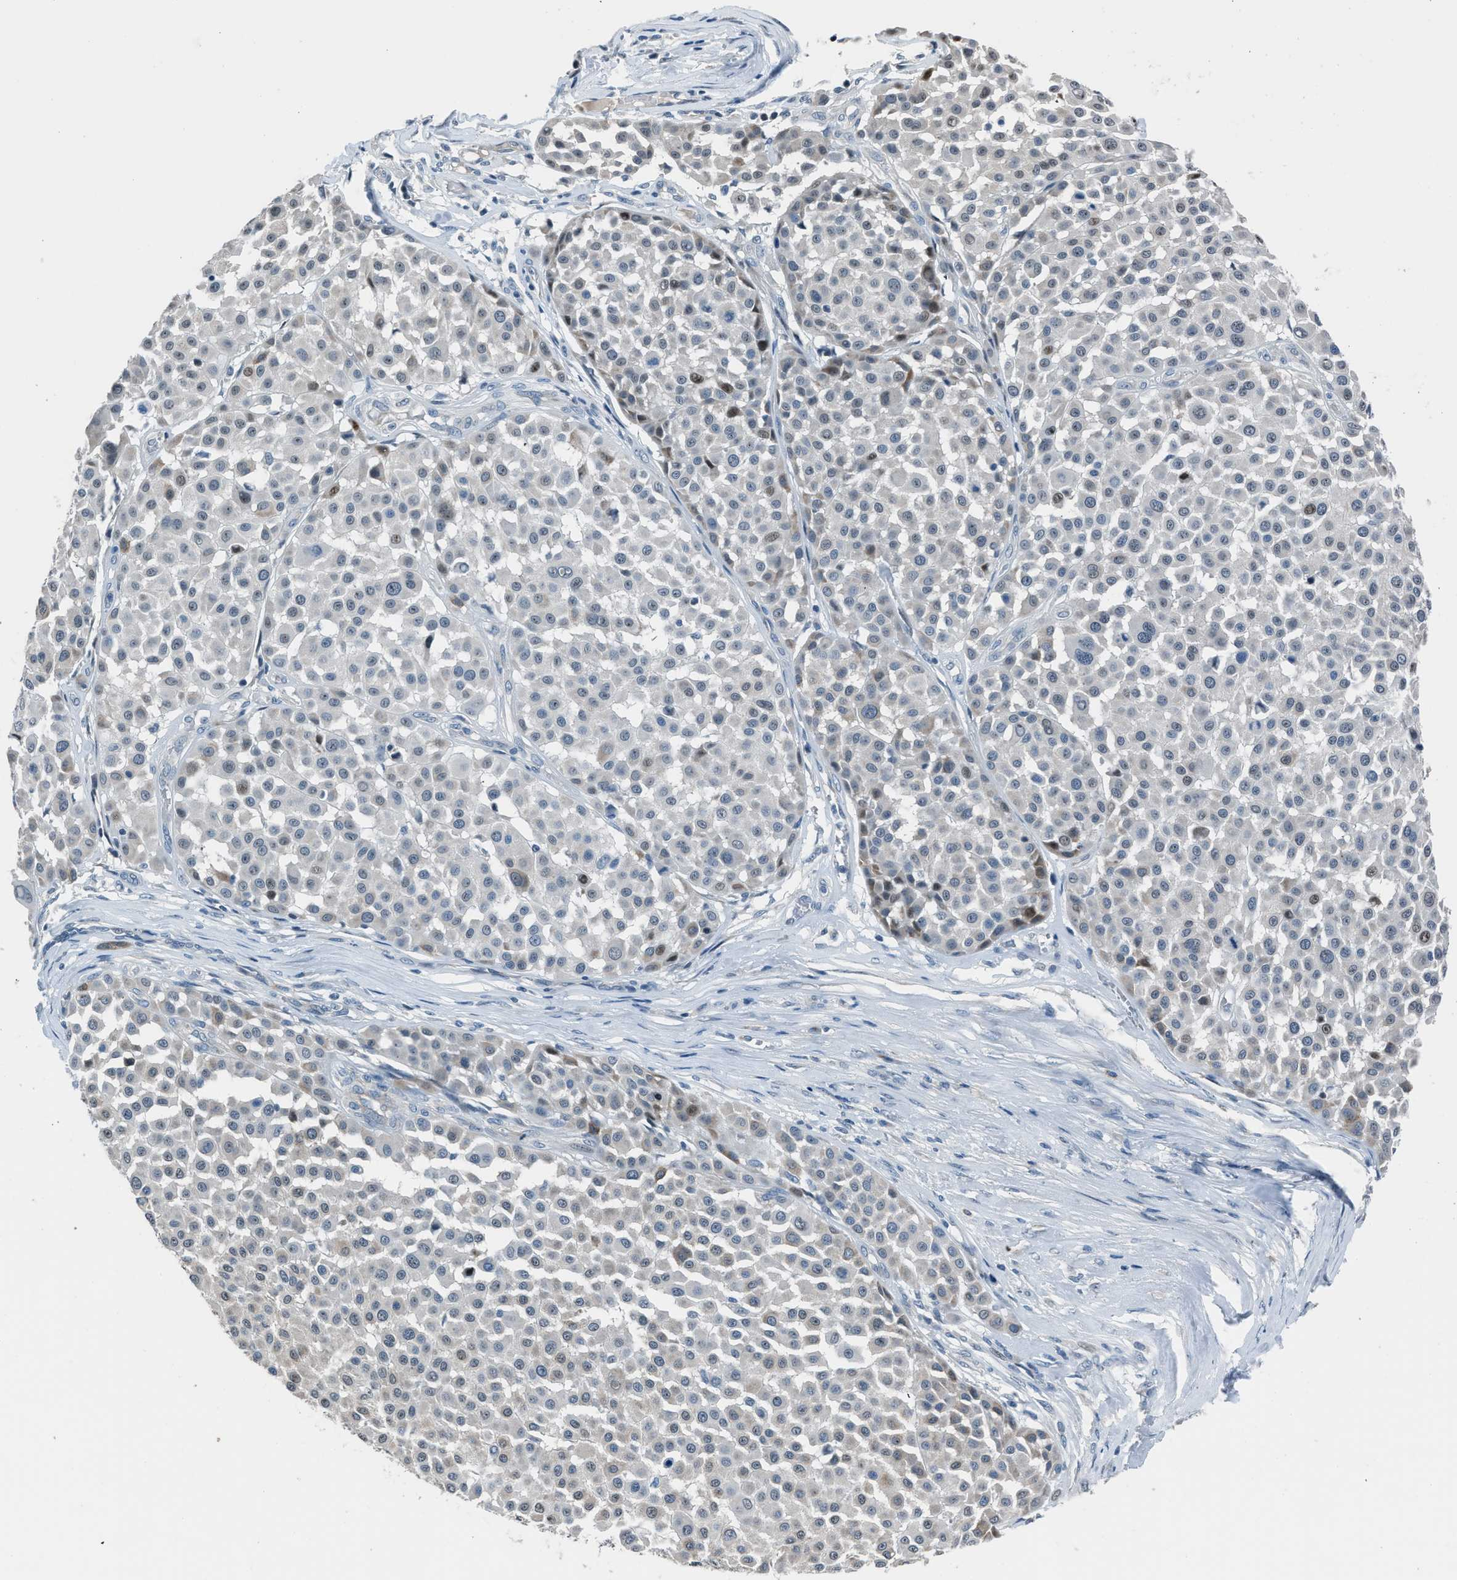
{"staining": {"intensity": "weak", "quantity": "<25%", "location": "cytoplasmic/membranous"}, "tissue": "melanoma", "cell_type": "Tumor cells", "image_type": "cancer", "snomed": [{"axis": "morphology", "description": "Malignant melanoma, Metastatic site"}, {"axis": "topography", "description": "Soft tissue"}], "caption": "The IHC histopathology image has no significant expression in tumor cells of melanoma tissue.", "gene": "RNF41", "patient": {"sex": "male", "age": 41}}